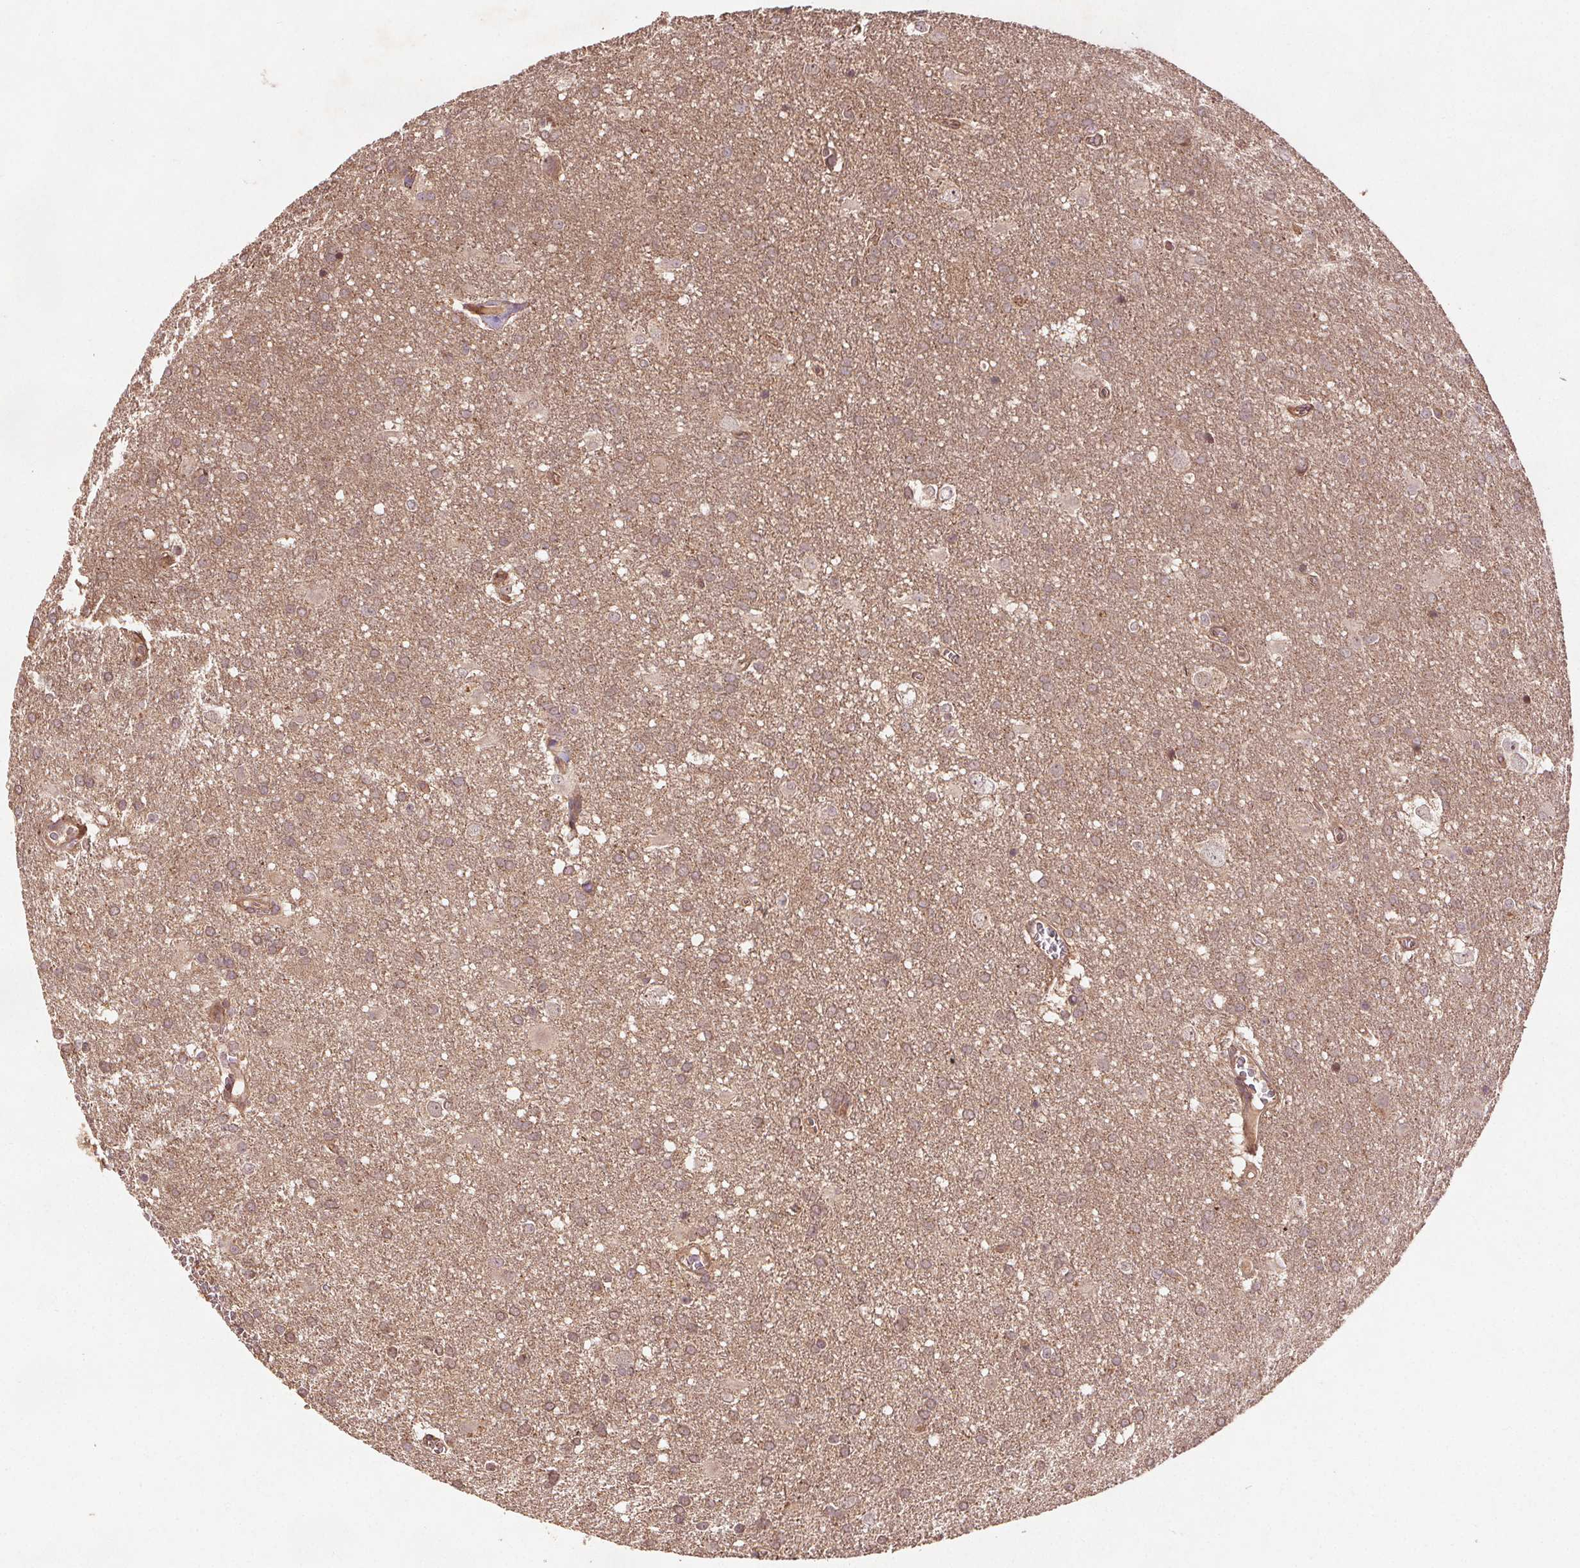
{"staining": {"intensity": "weak", "quantity": "<25%", "location": "cytoplasmic/membranous"}, "tissue": "glioma", "cell_type": "Tumor cells", "image_type": "cancer", "snomed": [{"axis": "morphology", "description": "Glioma, malignant, Low grade"}, {"axis": "topography", "description": "Brain"}], "caption": "DAB immunohistochemical staining of malignant glioma (low-grade) demonstrates no significant expression in tumor cells.", "gene": "SEC14L2", "patient": {"sex": "male", "age": 66}}